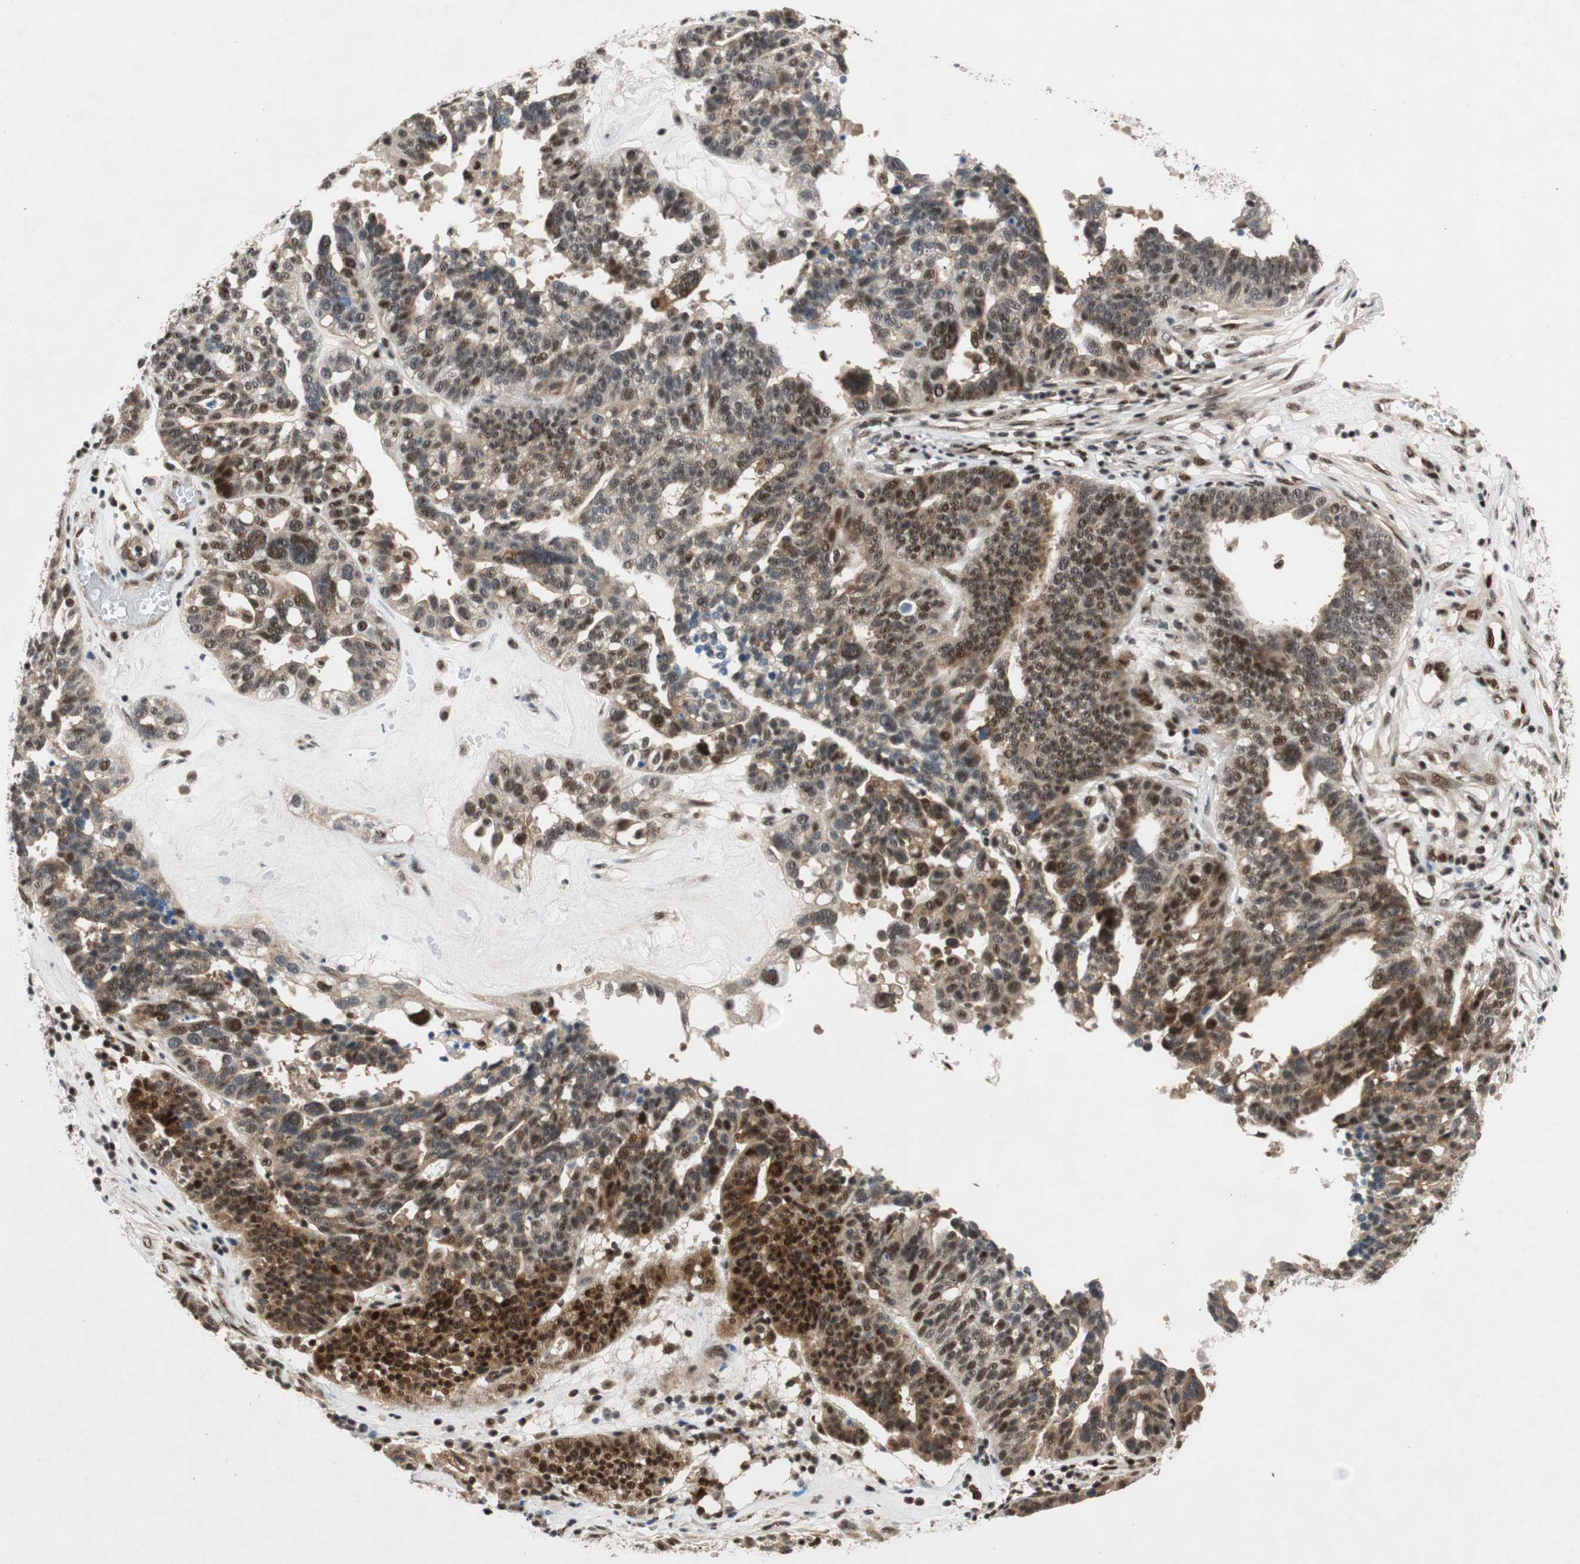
{"staining": {"intensity": "moderate", "quantity": ">75%", "location": "nuclear"}, "tissue": "ovarian cancer", "cell_type": "Tumor cells", "image_type": "cancer", "snomed": [{"axis": "morphology", "description": "Cystadenocarcinoma, serous, NOS"}, {"axis": "topography", "description": "Ovary"}], "caption": "Ovarian serous cystadenocarcinoma was stained to show a protein in brown. There is medium levels of moderate nuclear staining in approximately >75% of tumor cells.", "gene": "NCBP3", "patient": {"sex": "female", "age": 59}}